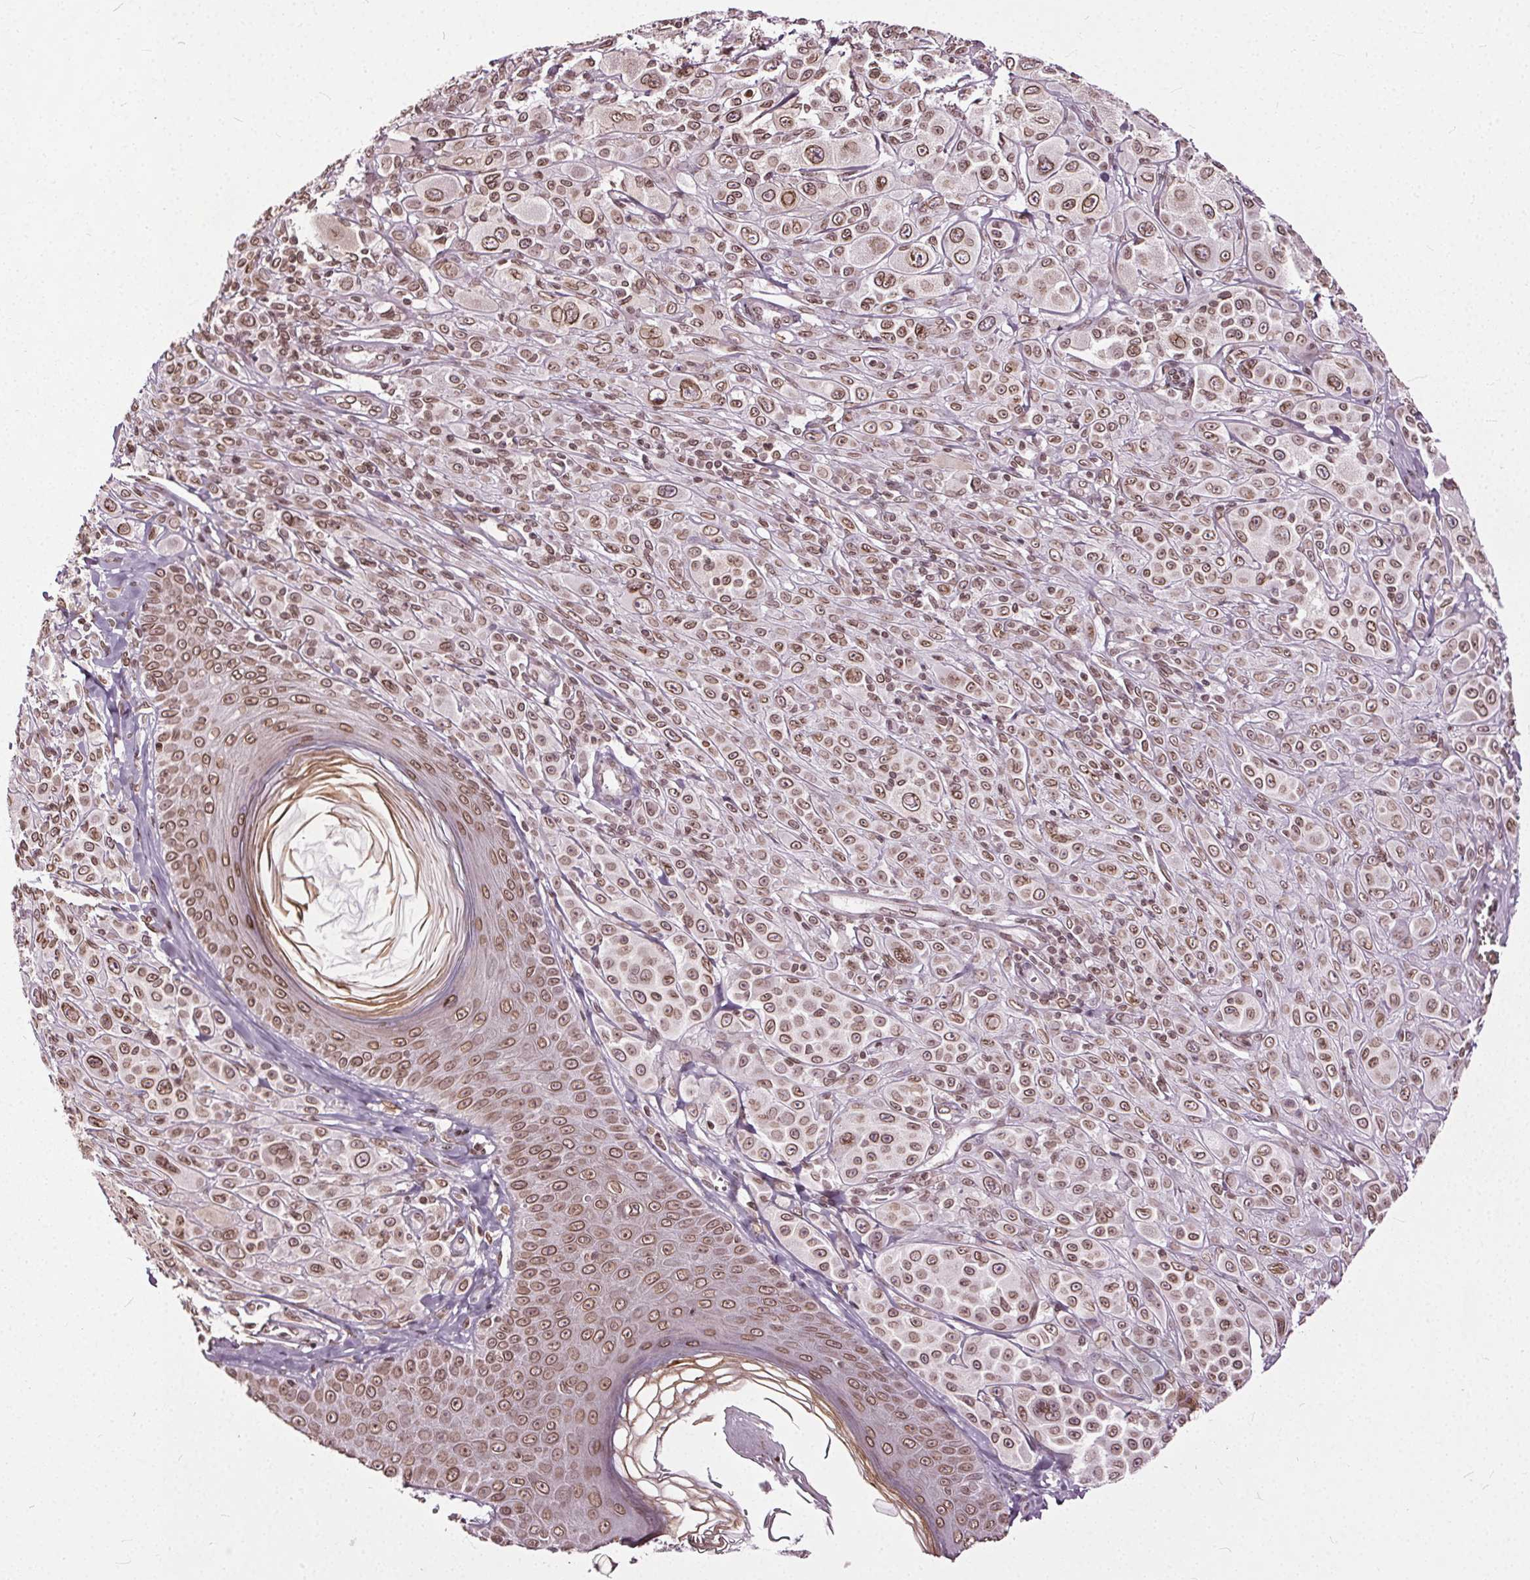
{"staining": {"intensity": "moderate", "quantity": ">75%", "location": "cytoplasmic/membranous,nuclear"}, "tissue": "melanoma", "cell_type": "Tumor cells", "image_type": "cancer", "snomed": [{"axis": "morphology", "description": "Malignant melanoma, NOS"}, {"axis": "topography", "description": "Skin"}], "caption": "About >75% of tumor cells in human malignant melanoma show moderate cytoplasmic/membranous and nuclear protein staining as visualized by brown immunohistochemical staining.", "gene": "TTC39C", "patient": {"sex": "male", "age": 67}}